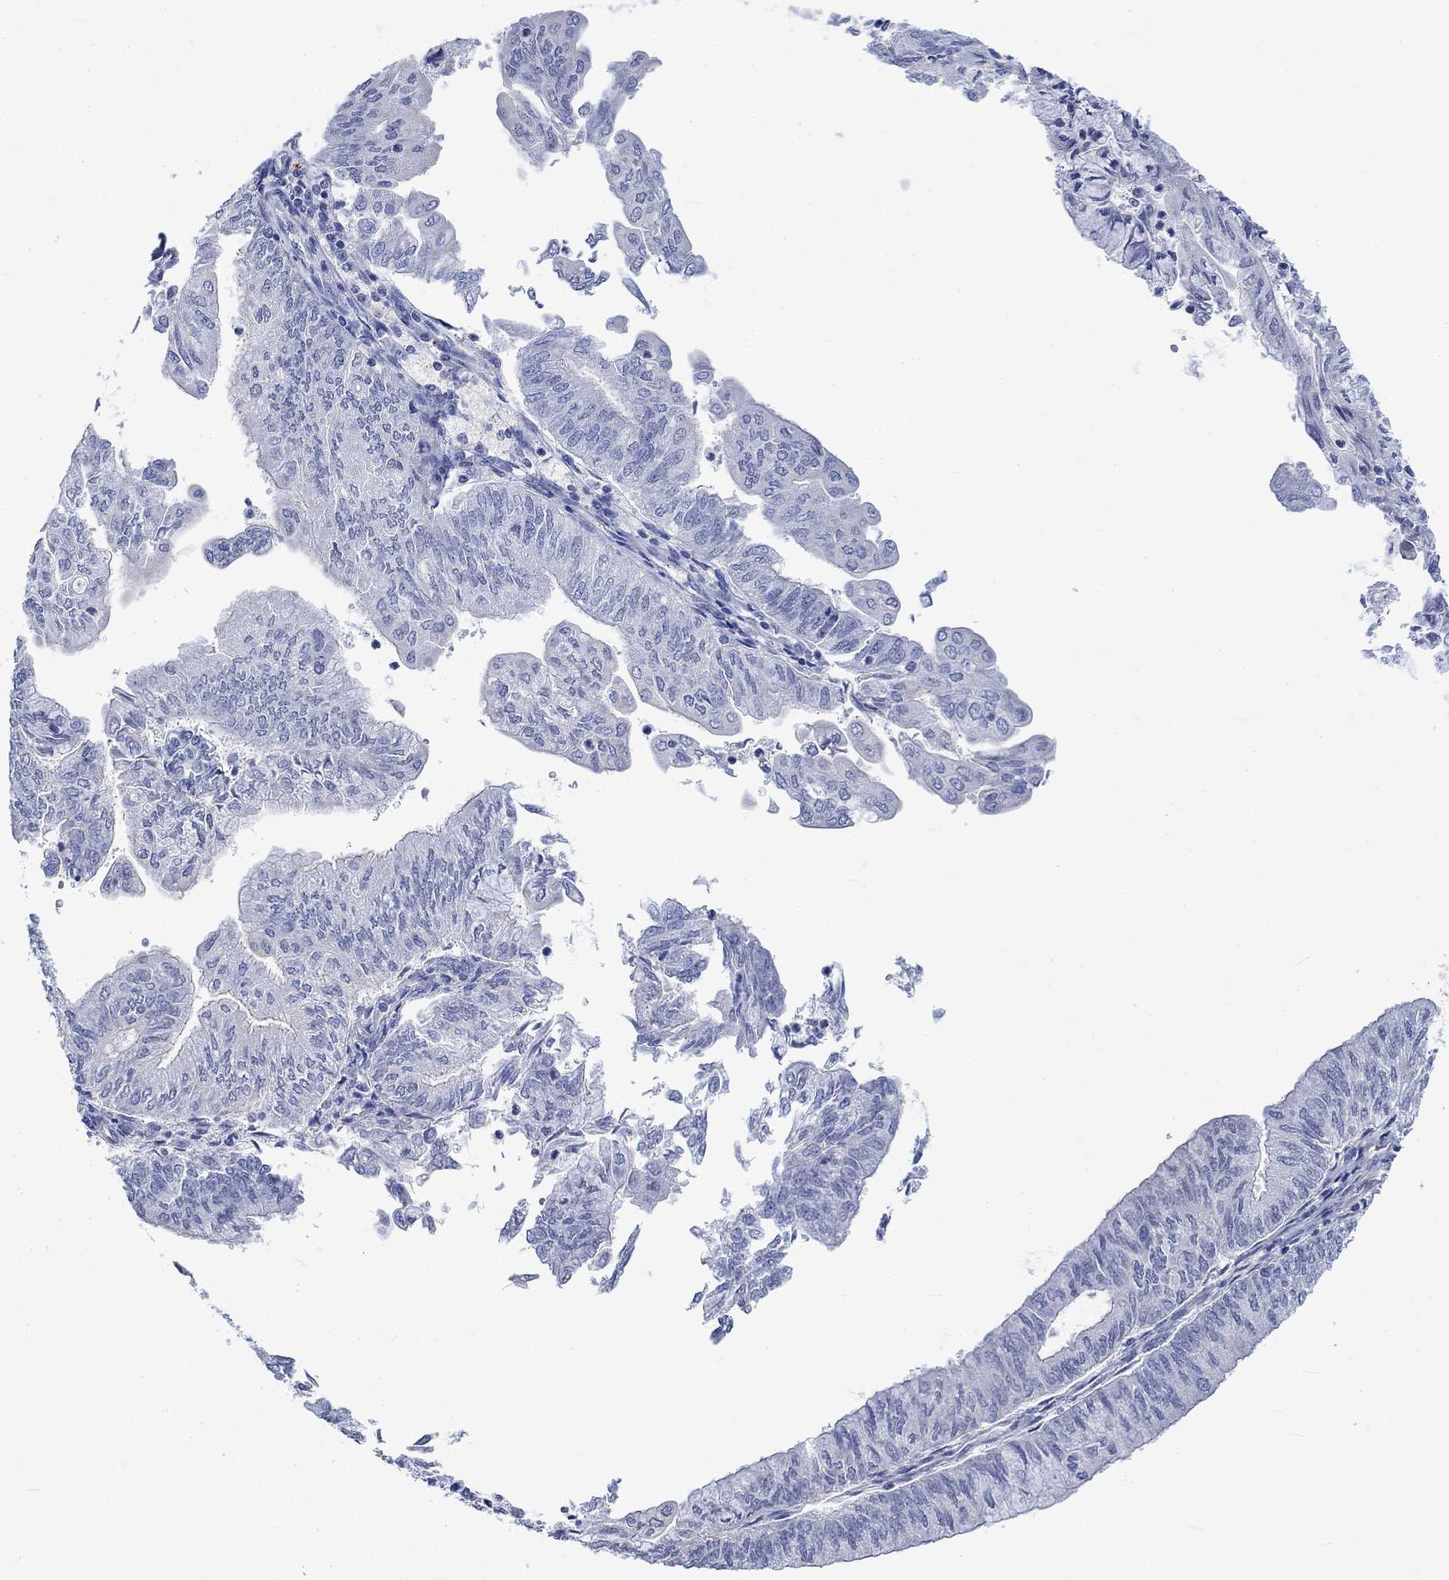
{"staining": {"intensity": "negative", "quantity": "none", "location": "none"}, "tissue": "endometrial cancer", "cell_type": "Tumor cells", "image_type": "cancer", "snomed": [{"axis": "morphology", "description": "Adenocarcinoma, NOS"}, {"axis": "topography", "description": "Endometrium"}], "caption": "Photomicrograph shows no protein expression in tumor cells of endometrial adenocarcinoma tissue.", "gene": "AGRP", "patient": {"sex": "female", "age": 59}}